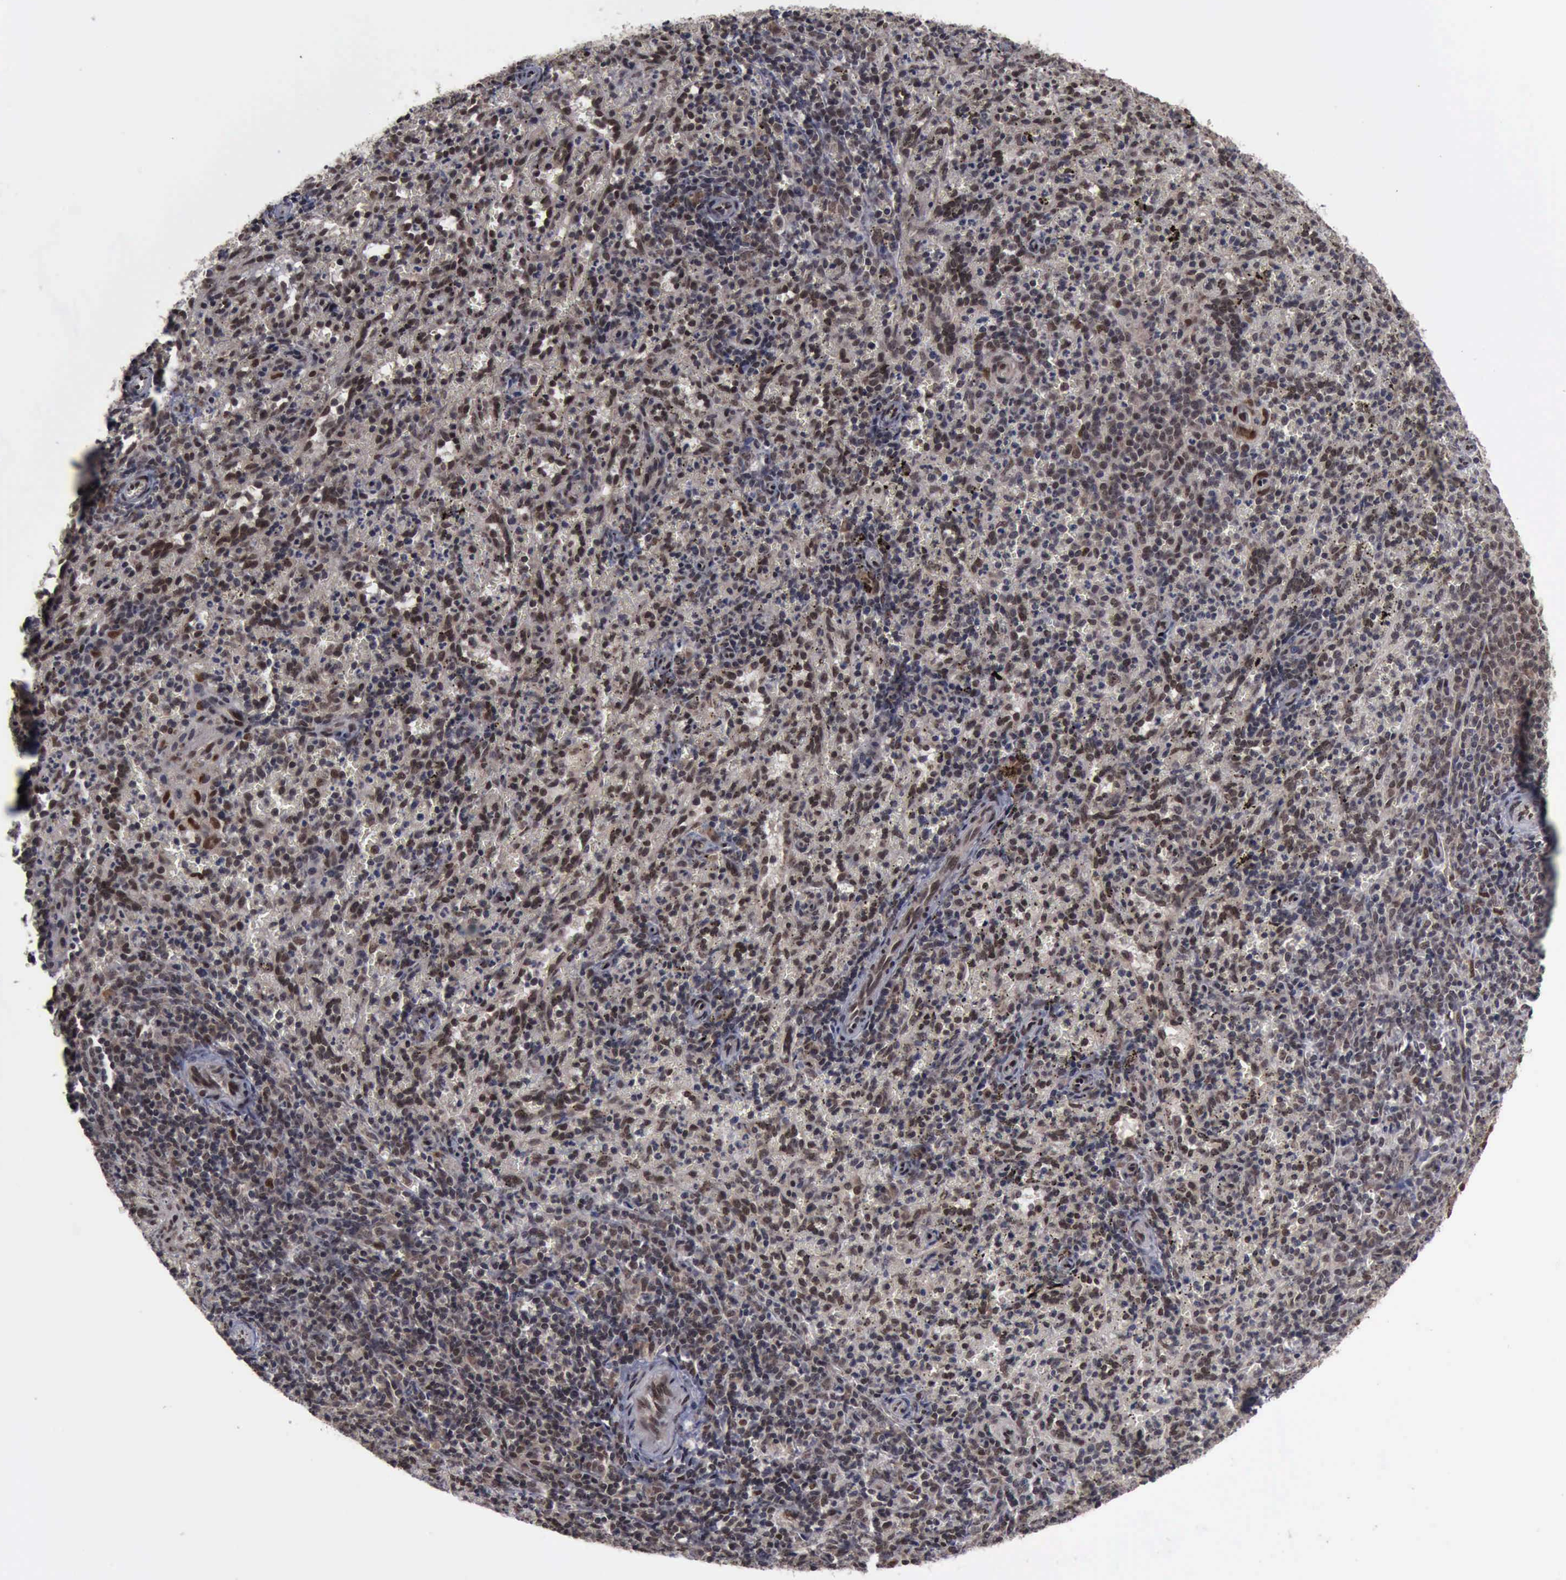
{"staining": {"intensity": "moderate", "quantity": "25%-75%", "location": "nuclear"}, "tissue": "spleen", "cell_type": "Cells in red pulp", "image_type": "normal", "snomed": [{"axis": "morphology", "description": "Normal tissue, NOS"}, {"axis": "topography", "description": "Spleen"}], "caption": "Approximately 25%-75% of cells in red pulp in normal spleen show moderate nuclear protein expression as visualized by brown immunohistochemical staining.", "gene": "RTCB", "patient": {"sex": "female", "age": 10}}